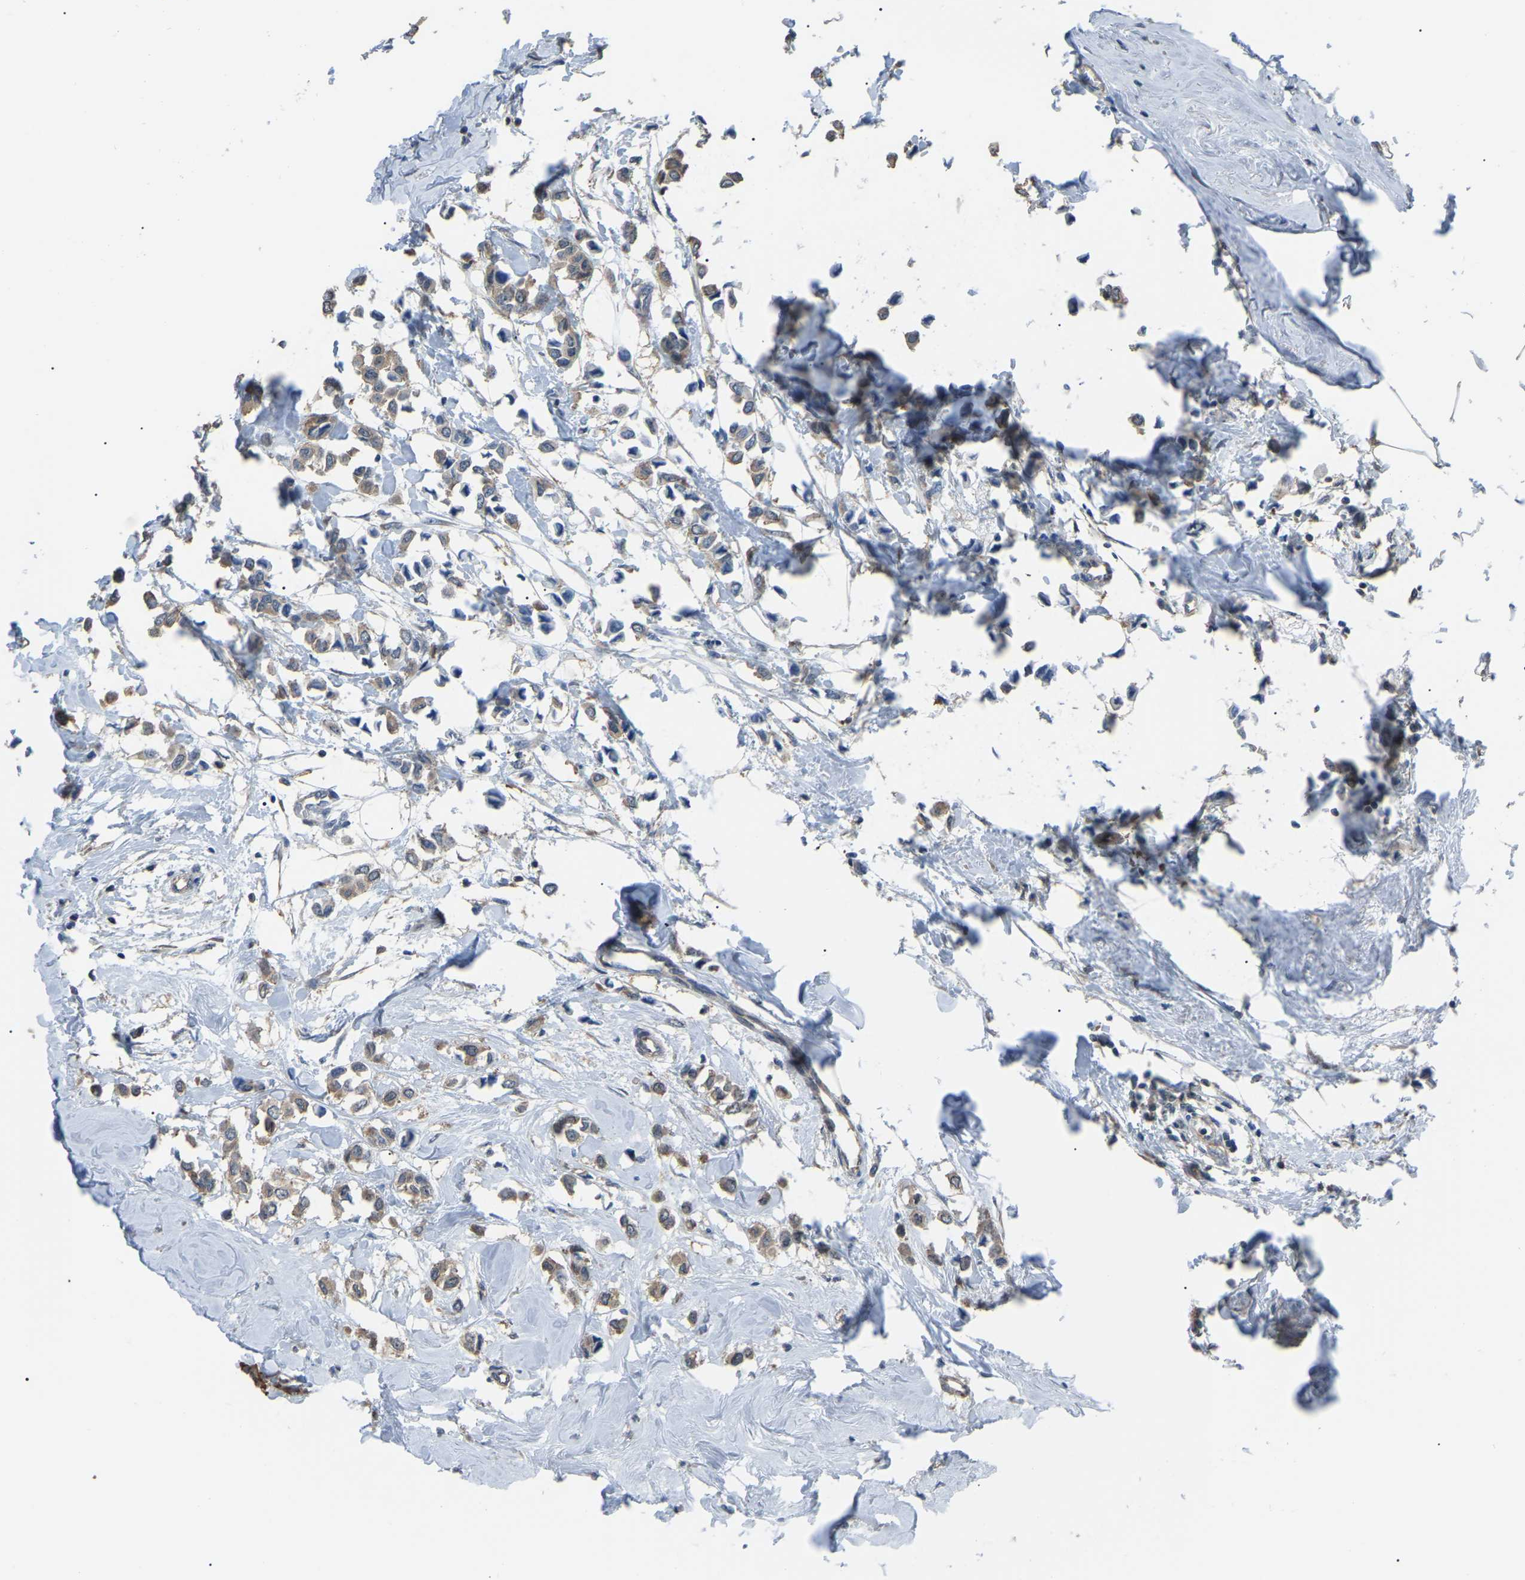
{"staining": {"intensity": "weak", "quantity": ">75%", "location": "cytoplasmic/membranous"}, "tissue": "breast cancer", "cell_type": "Tumor cells", "image_type": "cancer", "snomed": [{"axis": "morphology", "description": "Lobular carcinoma"}, {"axis": "topography", "description": "Breast"}], "caption": "Breast cancer stained with DAB (3,3'-diaminobenzidine) immunohistochemistry (IHC) displays low levels of weak cytoplasmic/membranous expression in approximately >75% of tumor cells.", "gene": "PDCD5", "patient": {"sex": "female", "age": 51}}